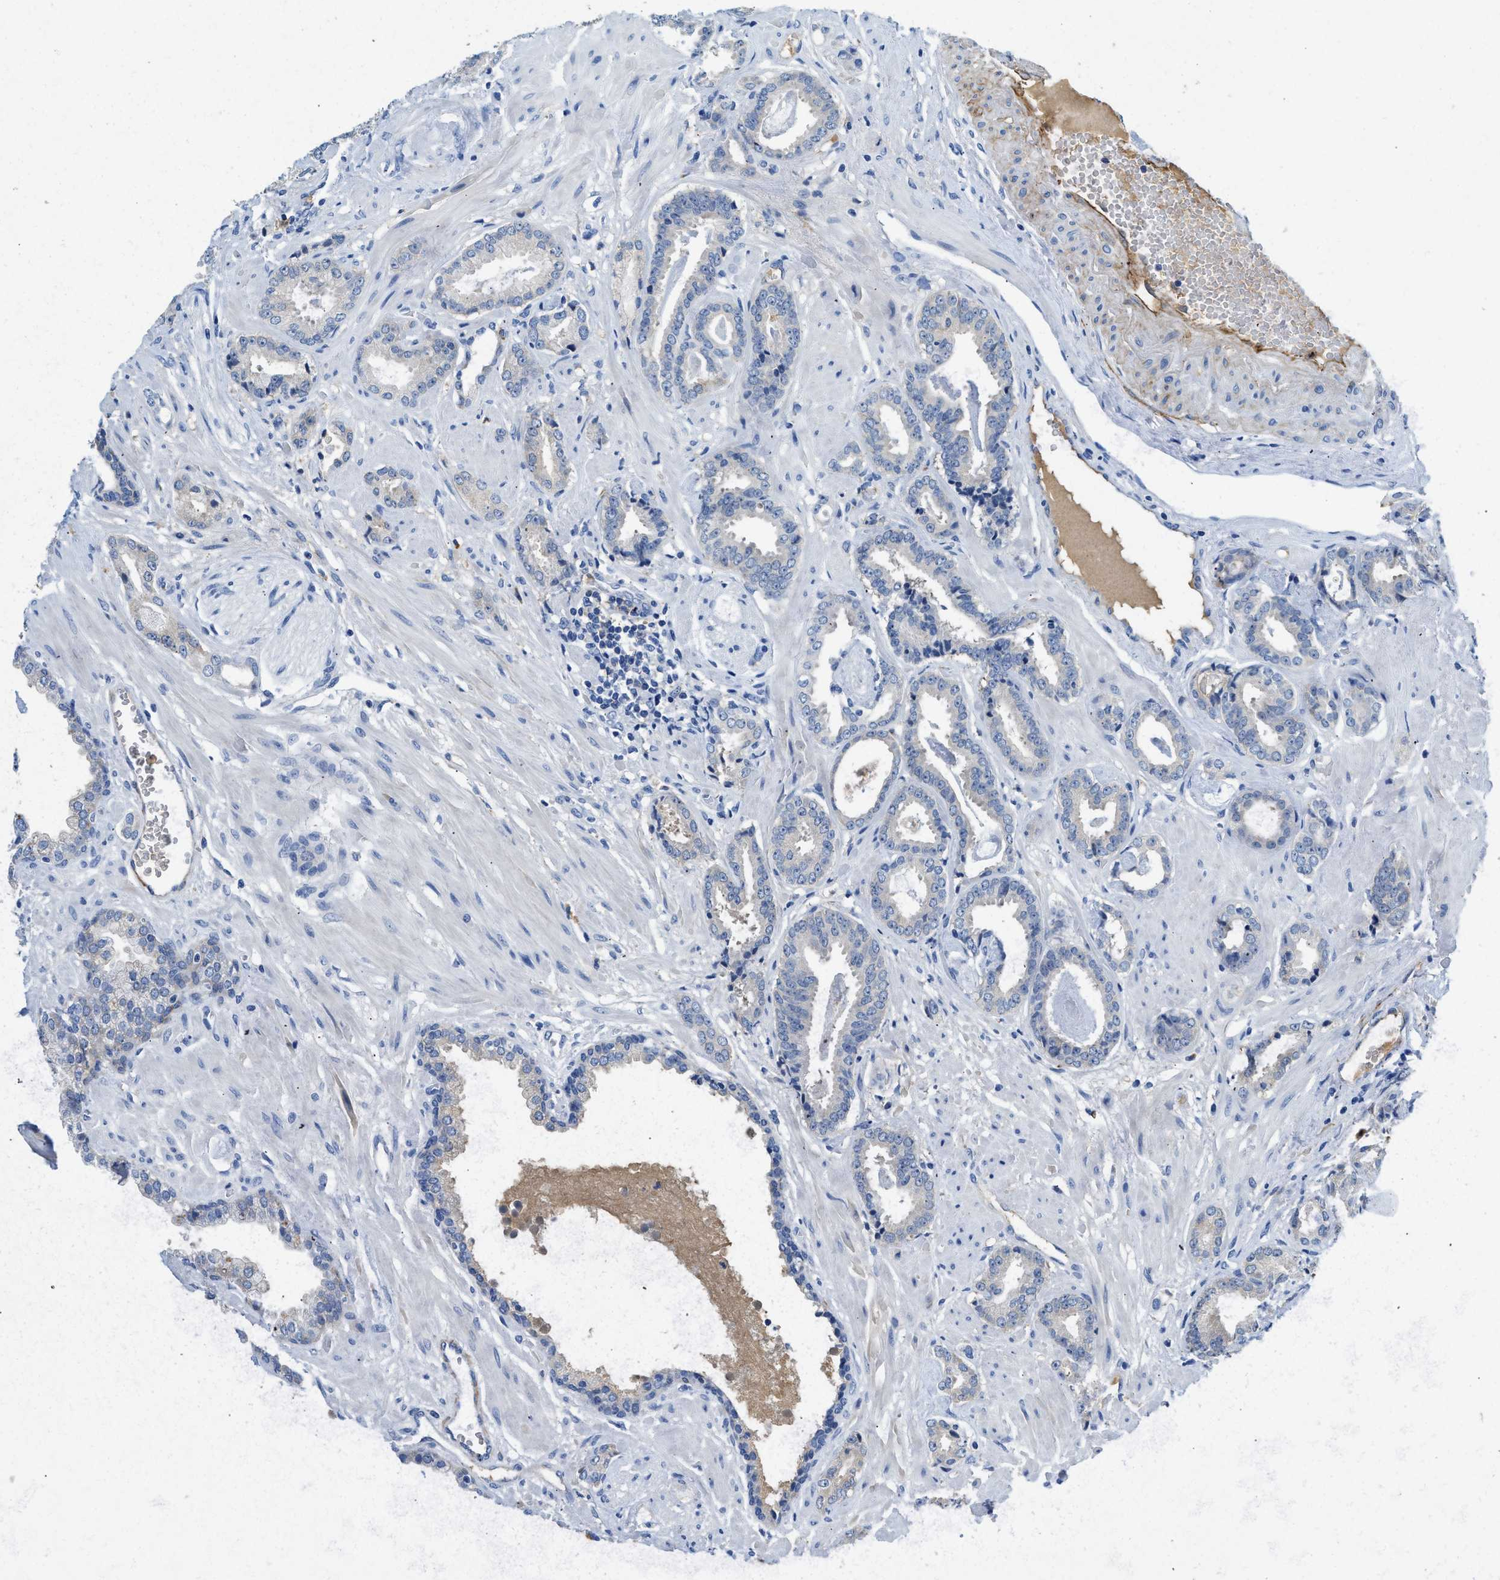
{"staining": {"intensity": "negative", "quantity": "none", "location": "none"}, "tissue": "prostate cancer", "cell_type": "Tumor cells", "image_type": "cancer", "snomed": [{"axis": "morphology", "description": "Adenocarcinoma, Low grade"}, {"axis": "topography", "description": "Prostate"}], "caption": "Human adenocarcinoma (low-grade) (prostate) stained for a protein using immunohistochemistry demonstrates no expression in tumor cells.", "gene": "SPEG", "patient": {"sex": "male", "age": 53}}